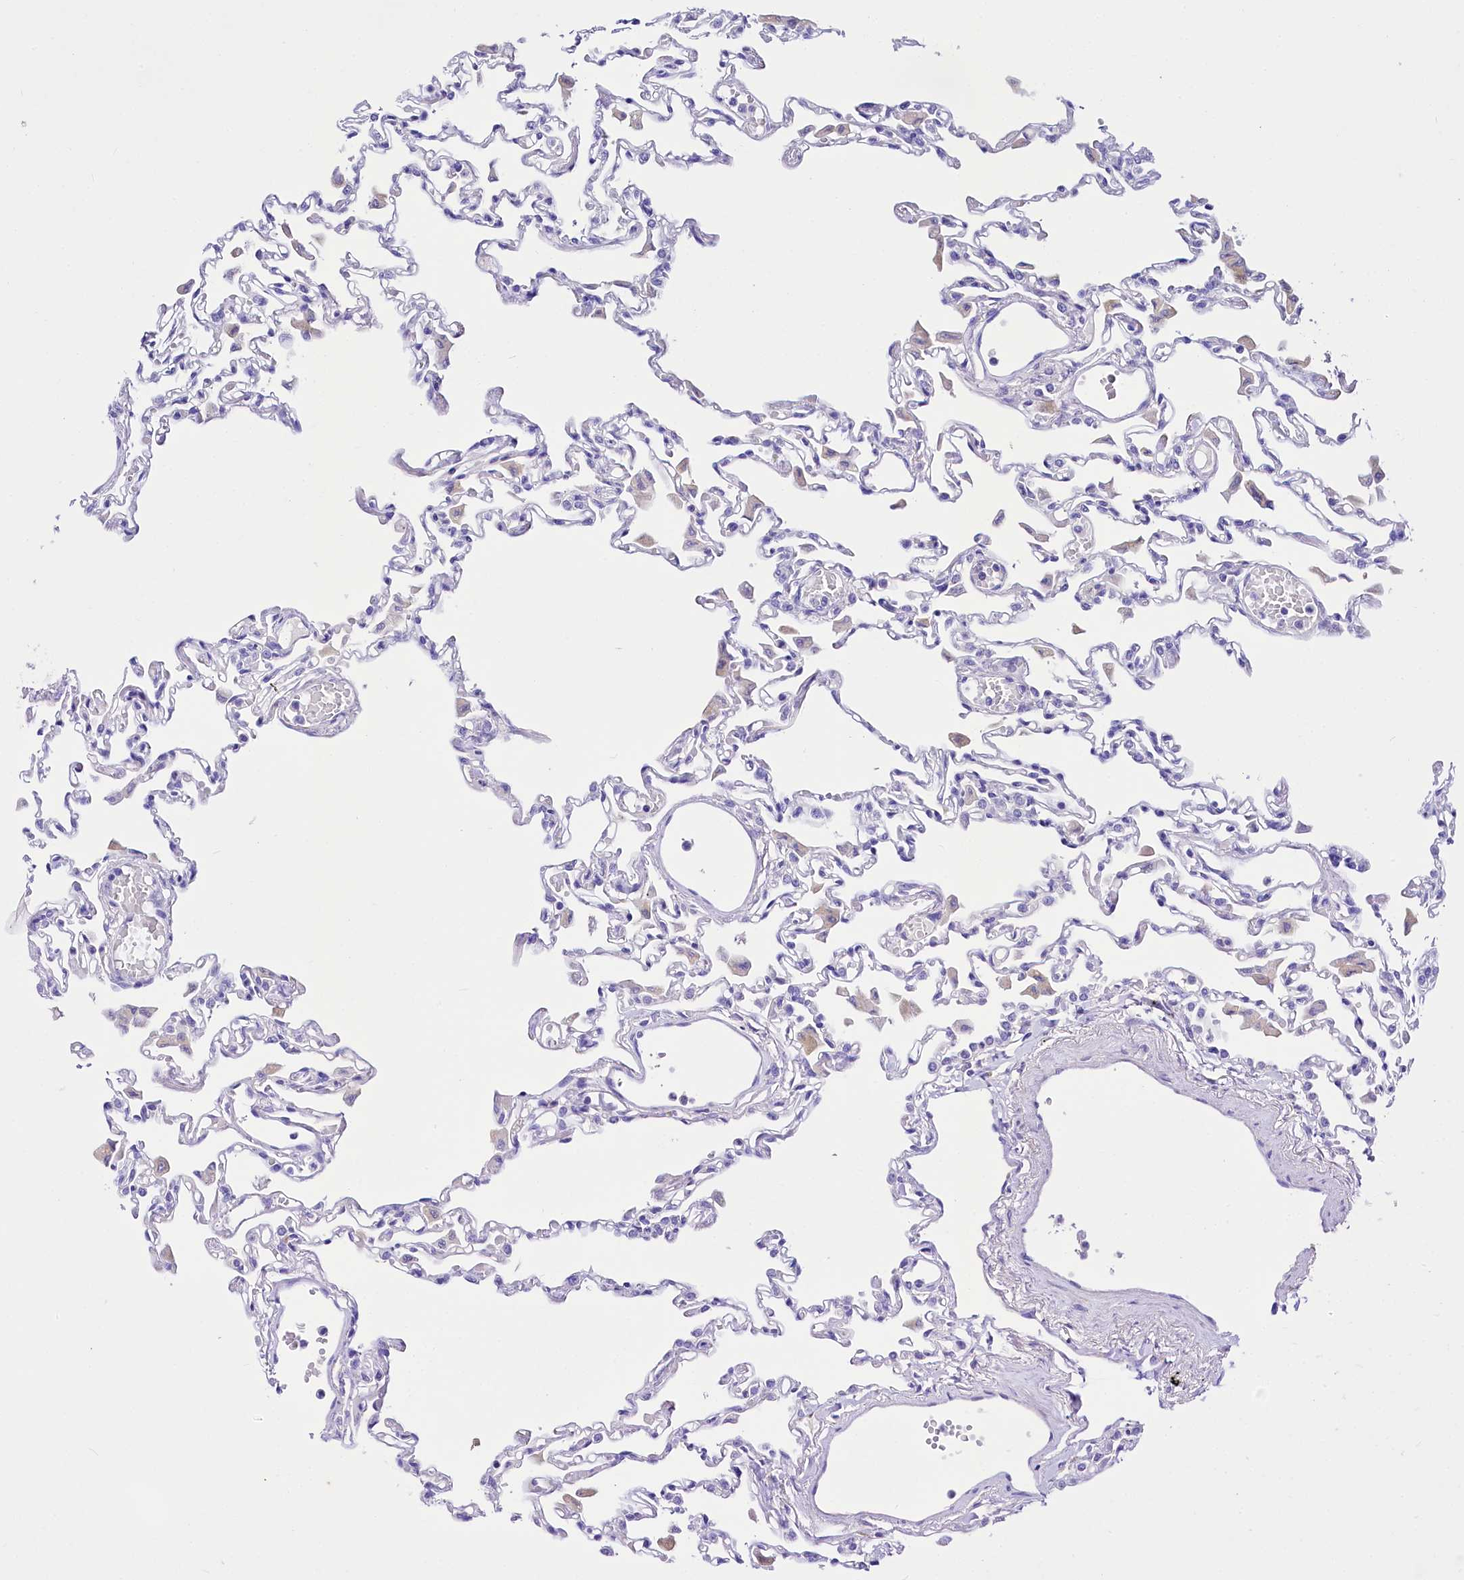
{"staining": {"intensity": "negative", "quantity": "none", "location": "none"}, "tissue": "lung", "cell_type": "Alveolar cells", "image_type": "normal", "snomed": [{"axis": "morphology", "description": "Normal tissue, NOS"}, {"axis": "topography", "description": "Bronchus"}, {"axis": "topography", "description": "Lung"}], "caption": "DAB immunohistochemical staining of benign lung displays no significant positivity in alveolar cells. (IHC, brightfield microscopy, high magnification).", "gene": "A2ML1", "patient": {"sex": "female", "age": 49}}